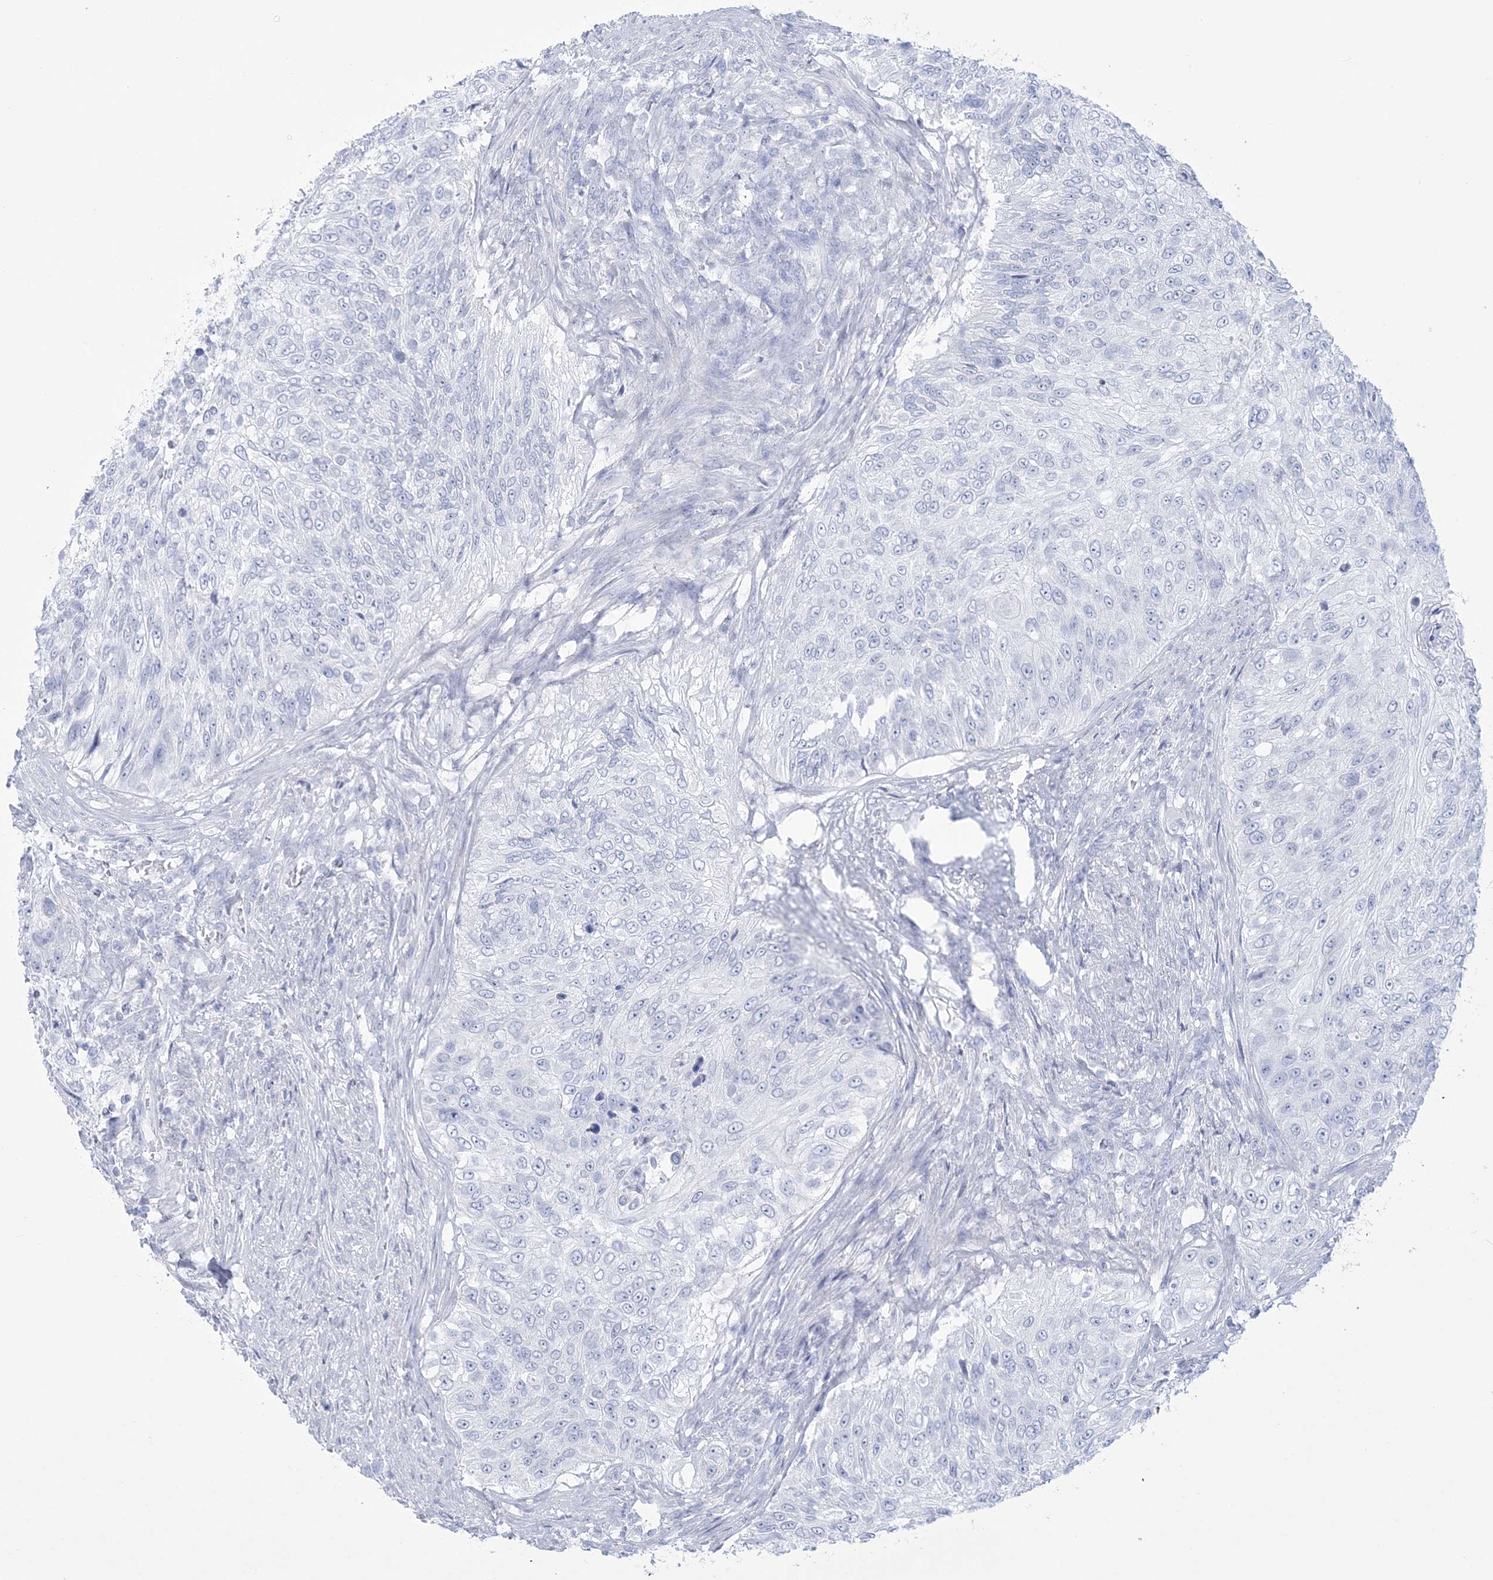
{"staining": {"intensity": "negative", "quantity": "none", "location": "none"}, "tissue": "urothelial cancer", "cell_type": "Tumor cells", "image_type": "cancer", "snomed": [{"axis": "morphology", "description": "Urothelial carcinoma, High grade"}, {"axis": "topography", "description": "Urinary bladder"}], "caption": "Urothelial carcinoma (high-grade) was stained to show a protein in brown. There is no significant positivity in tumor cells. (Brightfield microscopy of DAB immunohistochemistry (IHC) at high magnification).", "gene": "RBP2", "patient": {"sex": "female", "age": 60}}